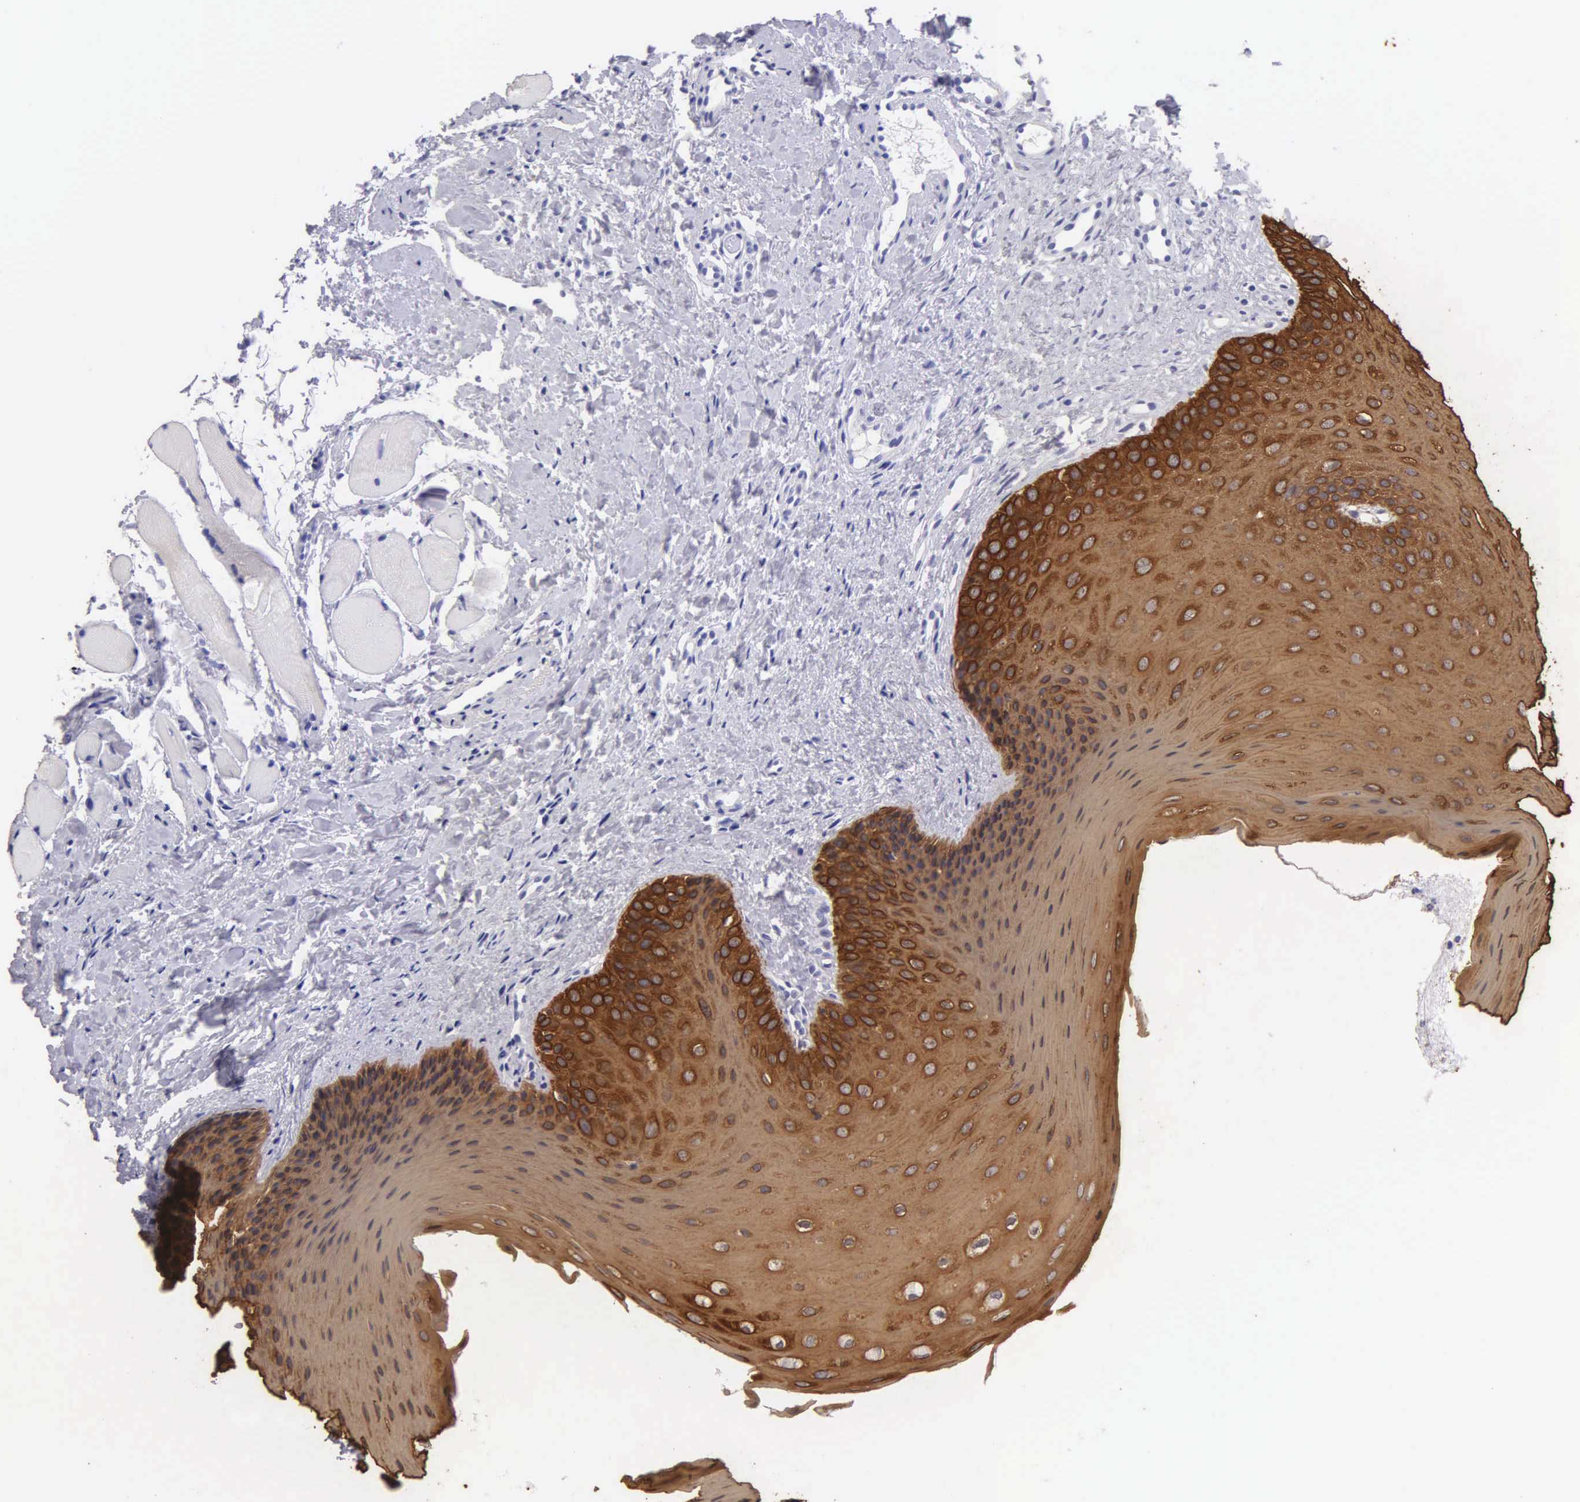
{"staining": {"intensity": "strong", "quantity": ">75%", "location": "cytoplasmic/membranous"}, "tissue": "oral mucosa", "cell_type": "Squamous epithelial cells", "image_type": "normal", "snomed": [{"axis": "morphology", "description": "Normal tissue, NOS"}, {"axis": "topography", "description": "Oral tissue"}], "caption": "IHC of benign human oral mucosa shows high levels of strong cytoplasmic/membranous expression in about >75% of squamous epithelial cells. (DAB IHC with brightfield microscopy, high magnification).", "gene": "KRT17", "patient": {"sex": "female", "age": 23}}